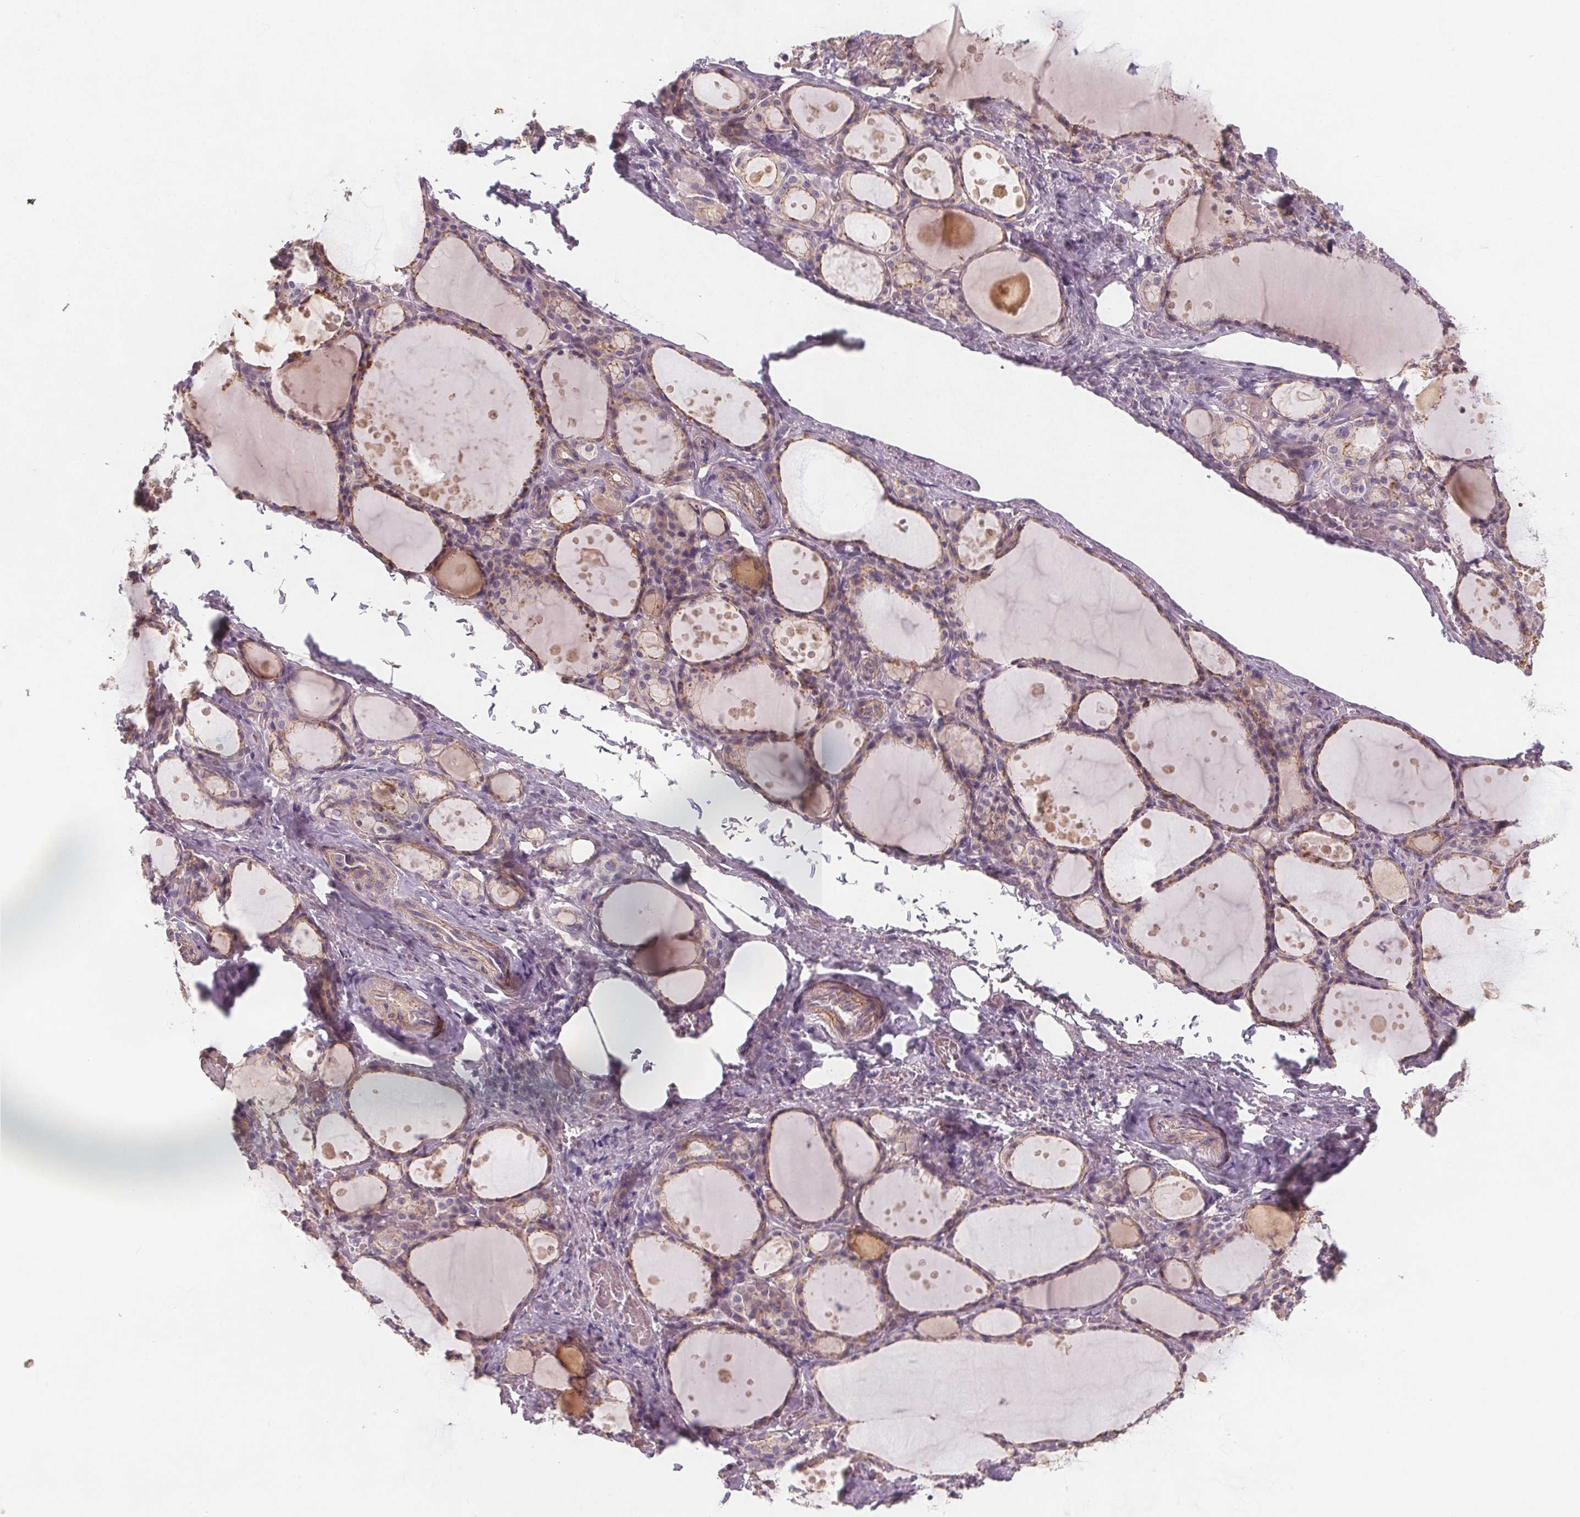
{"staining": {"intensity": "weak", "quantity": "<25%", "location": "cytoplasmic/membranous"}, "tissue": "thyroid gland", "cell_type": "Glandular cells", "image_type": "normal", "snomed": [{"axis": "morphology", "description": "Normal tissue, NOS"}, {"axis": "topography", "description": "Thyroid gland"}], "caption": "IHC photomicrograph of normal thyroid gland: human thyroid gland stained with DAB demonstrates no significant protein expression in glandular cells.", "gene": "VNN1", "patient": {"sex": "male", "age": 68}}